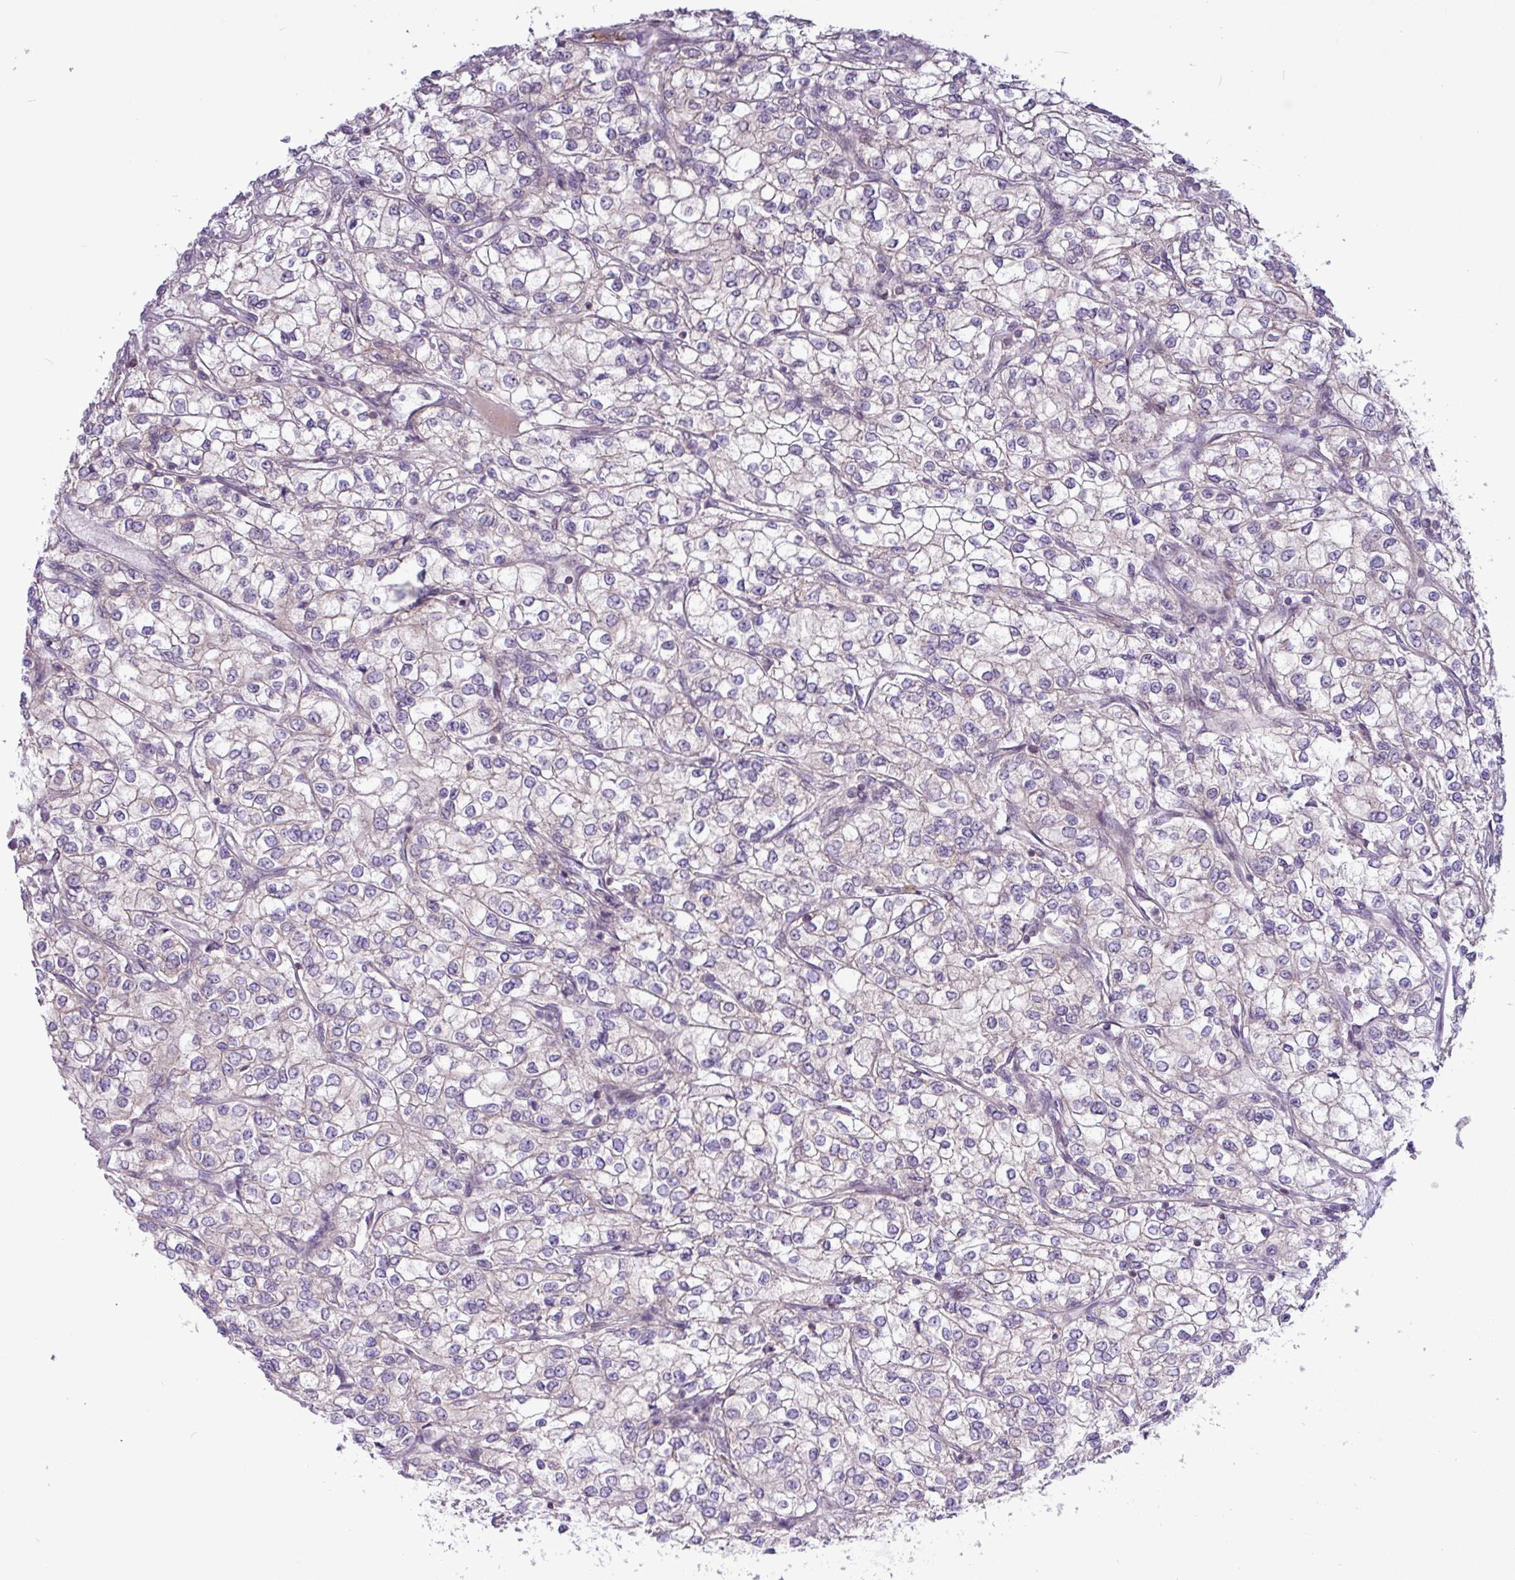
{"staining": {"intensity": "negative", "quantity": "none", "location": "none"}, "tissue": "renal cancer", "cell_type": "Tumor cells", "image_type": "cancer", "snomed": [{"axis": "morphology", "description": "Adenocarcinoma, NOS"}, {"axis": "topography", "description": "Kidney"}], "caption": "There is no significant expression in tumor cells of renal cancer. Brightfield microscopy of immunohistochemistry stained with DAB (brown) and hematoxylin (blue), captured at high magnification.", "gene": "RTL3", "patient": {"sex": "male", "age": 80}}